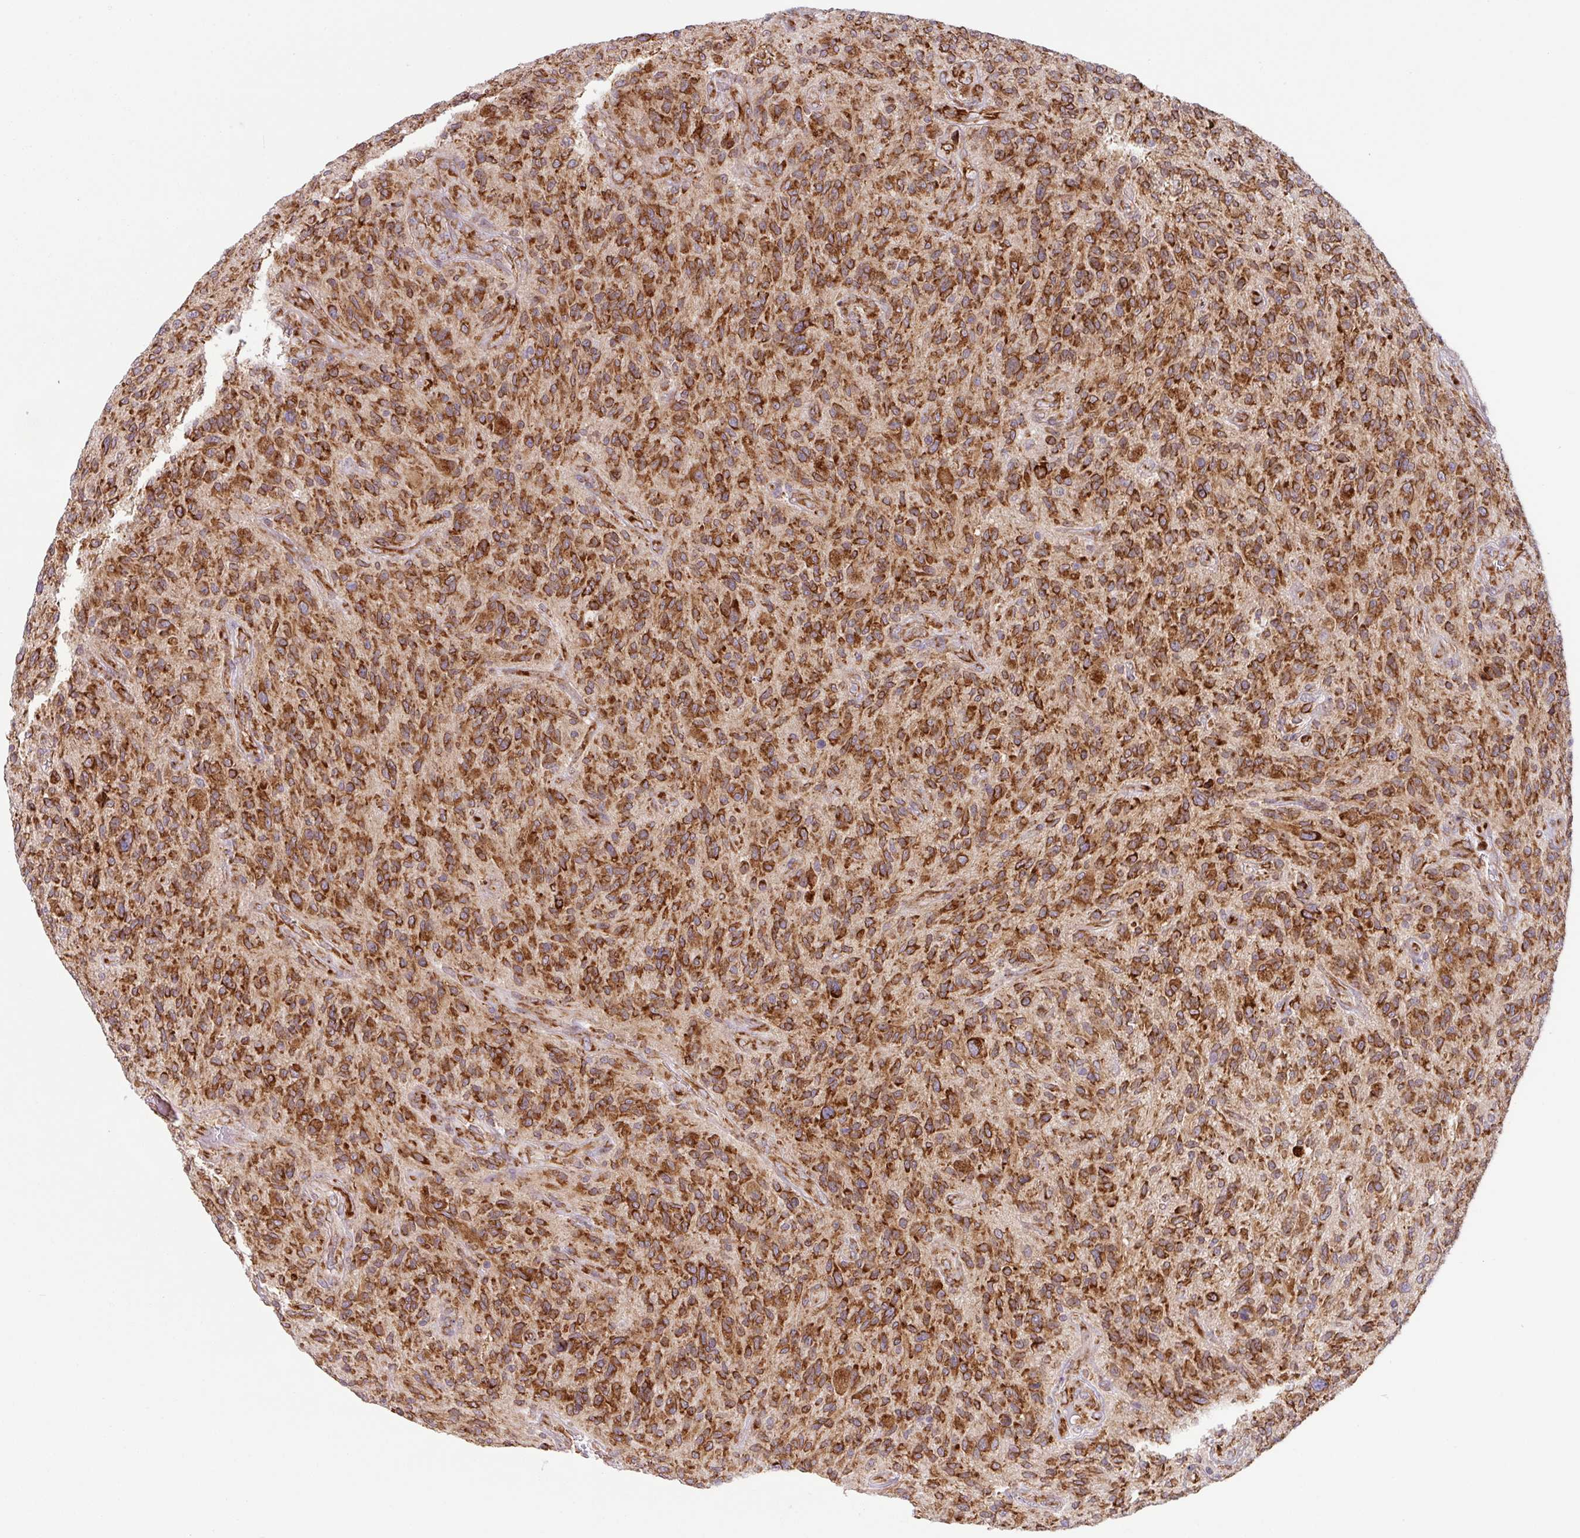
{"staining": {"intensity": "strong", "quantity": ">75%", "location": "cytoplasmic/membranous"}, "tissue": "glioma", "cell_type": "Tumor cells", "image_type": "cancer", "snomed": [{"axis": "morphology", "description": "Glioma, malignant, High grade"}, {"axis": "topography", "description": "Brain"}], "caption": "Approximately >75% of tumor cells in malignant glioma (high-grade) demonstrate strong cytoplasmic/membranous protein positivity as visualized by brown immunohistochemical staining.", "gene": "SLC39A7", "patient": {"sex": "male", "age": 47}}